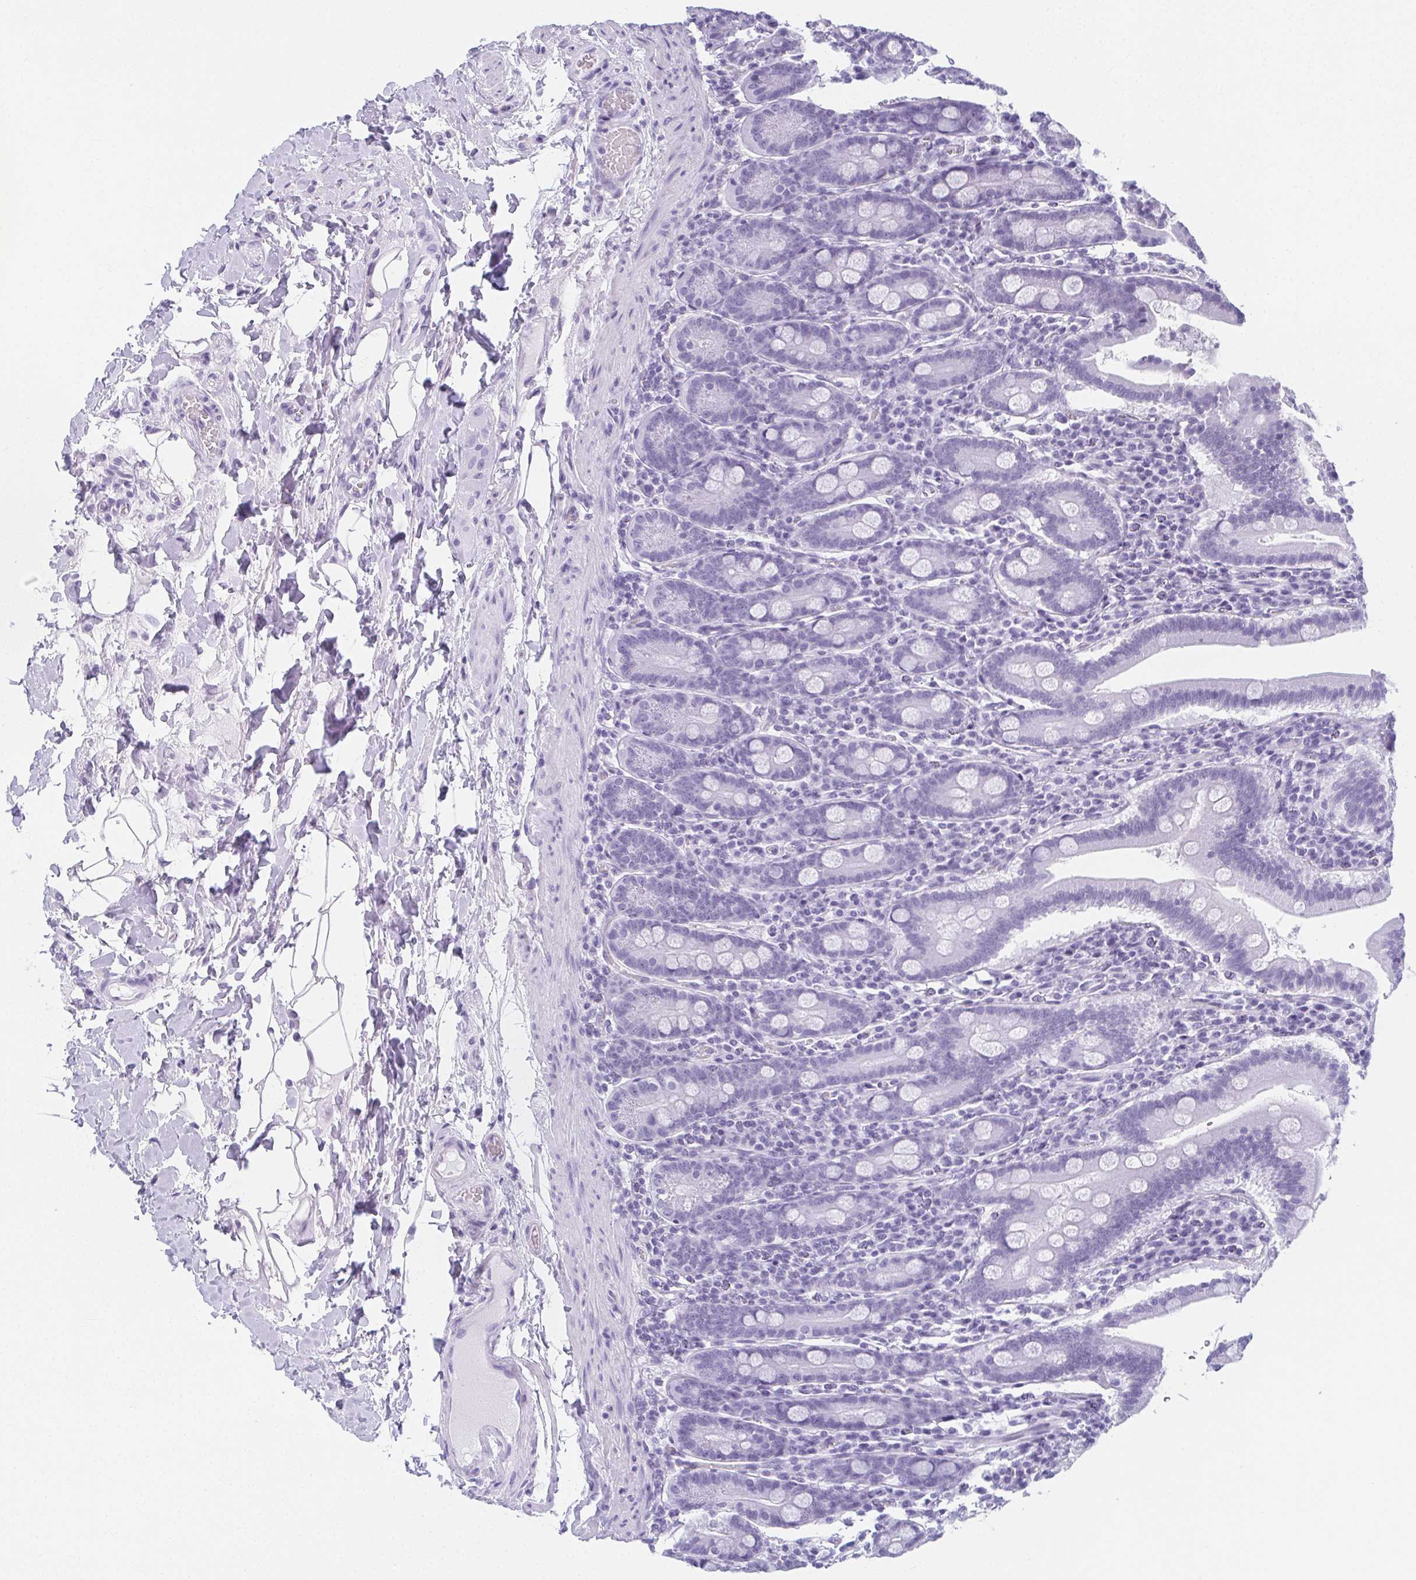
{"staining": {"intensity": "negative", "quantity": "none", "location": "none"}, "tissue": "small intestine", "cell_type": "Glandular cells", "image_type": "normal", "snomed": [{"axis": "morphology", "description": "Normal tissue, NOS"}, {"axis": "topography", "description": "Small intestine"}], "caption": "This is a image of immunohistochemistry (IHC) staining of unremarkable small intestine, which shows no expression in glandular cells.", "gene": "MOBP", "patient": {"sex": "male", "age": 26}}